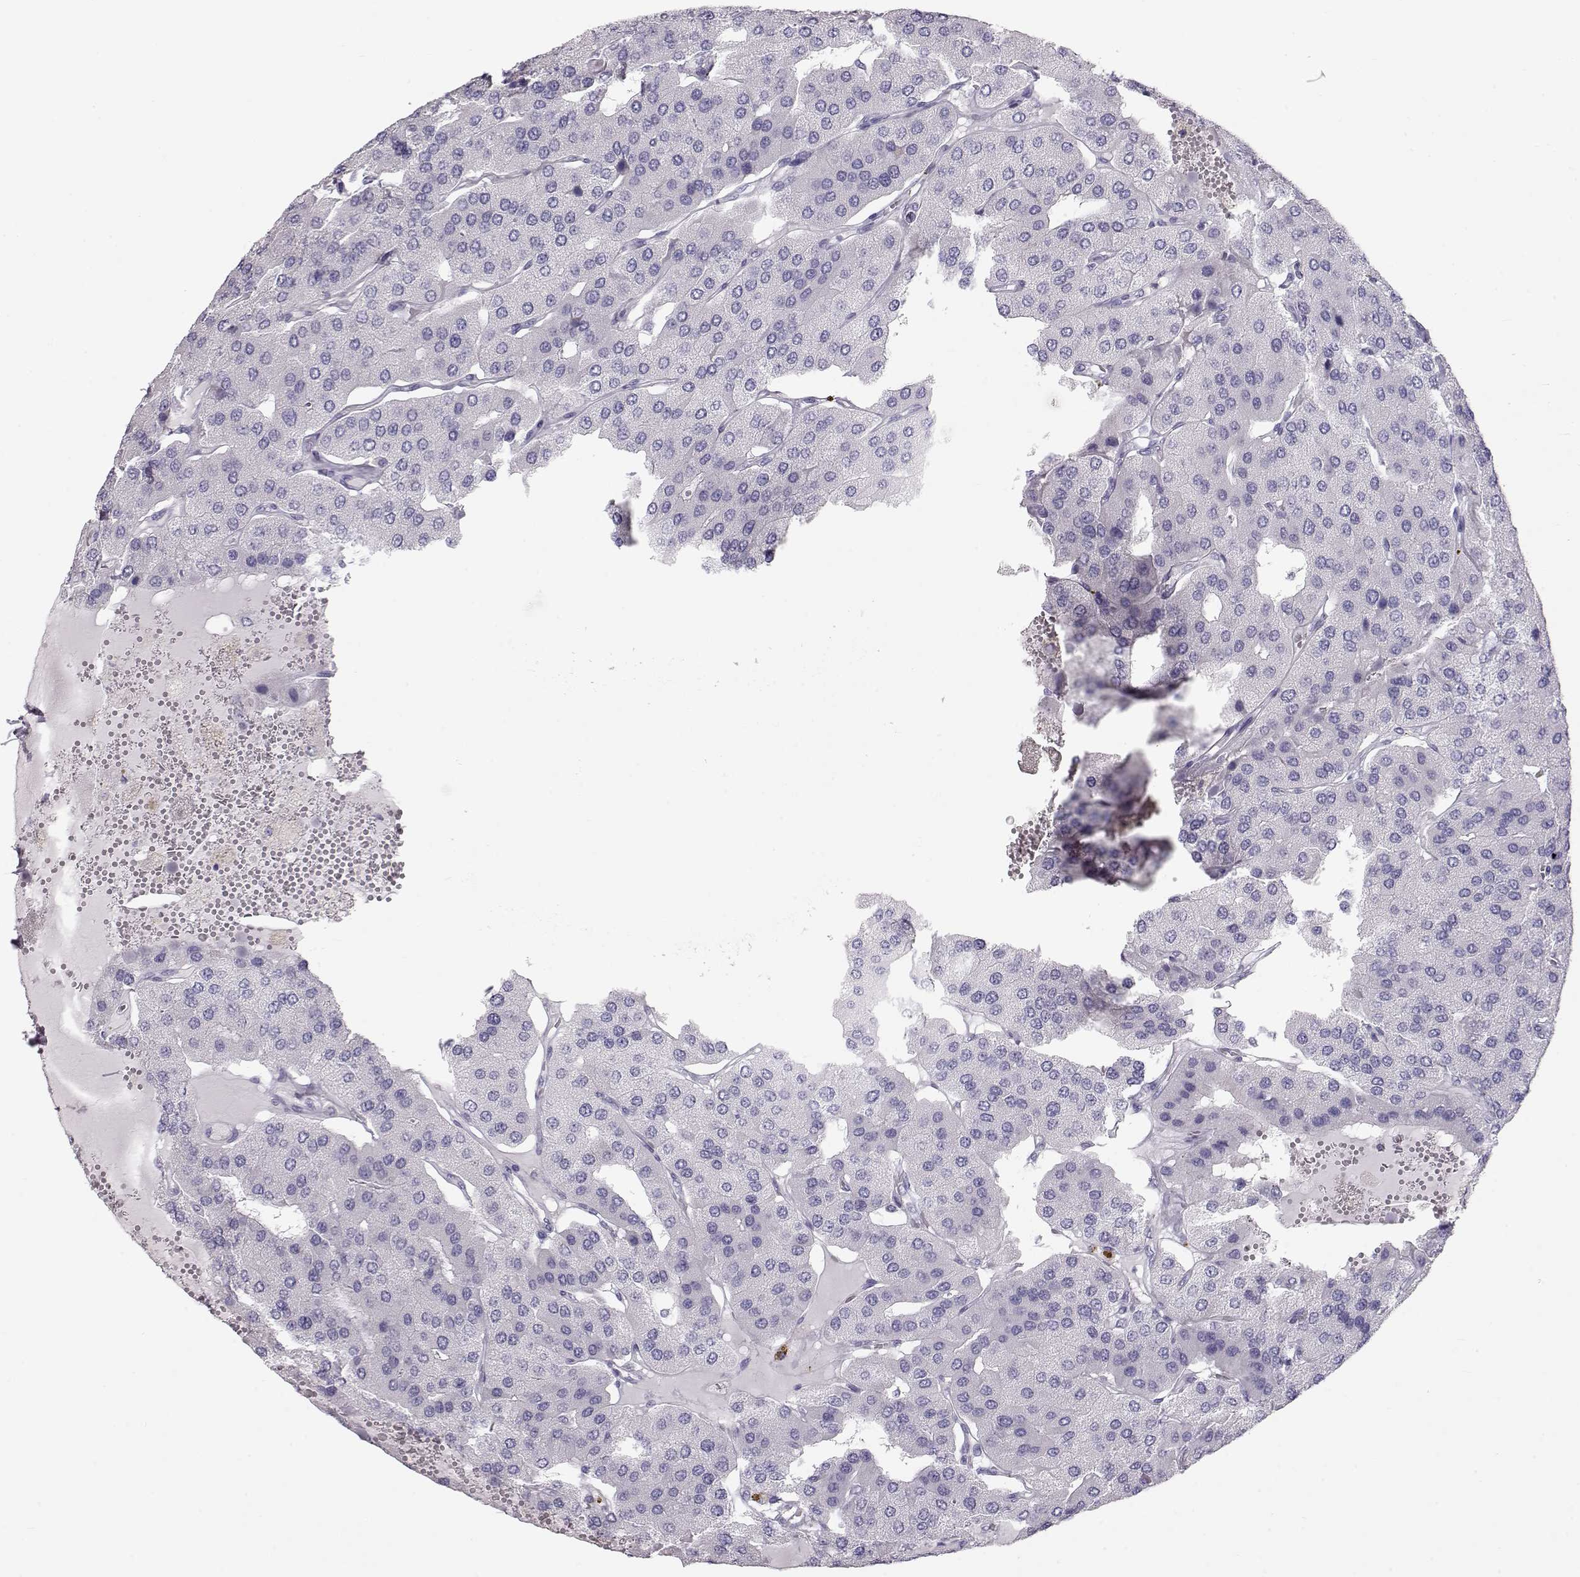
{"staining": {"intensity": "negative", "quantity": "none", "location": "none"}, "tissue": "parathyroid gland", "cell_type": "Glandular cells", "image_type": "normal", "snomed": [{"axis": "morphology", "description": "Normal tissue, NOS"}, {"axis": "morphology", "description": "Adenoma, NOS"}, {"axis": "topography", "description": "Parathyroid gland"}], "caption": "Immunohistochemistry photomicrograph of unremarkable parathyroid gland: human parathyroid gland stained with DAB (3,3'-diaminobenzidine) shows no significant protein staining in glandular cells.", "gene": "SLITRK3", "patient": {"sex": "female", "age": 86}}